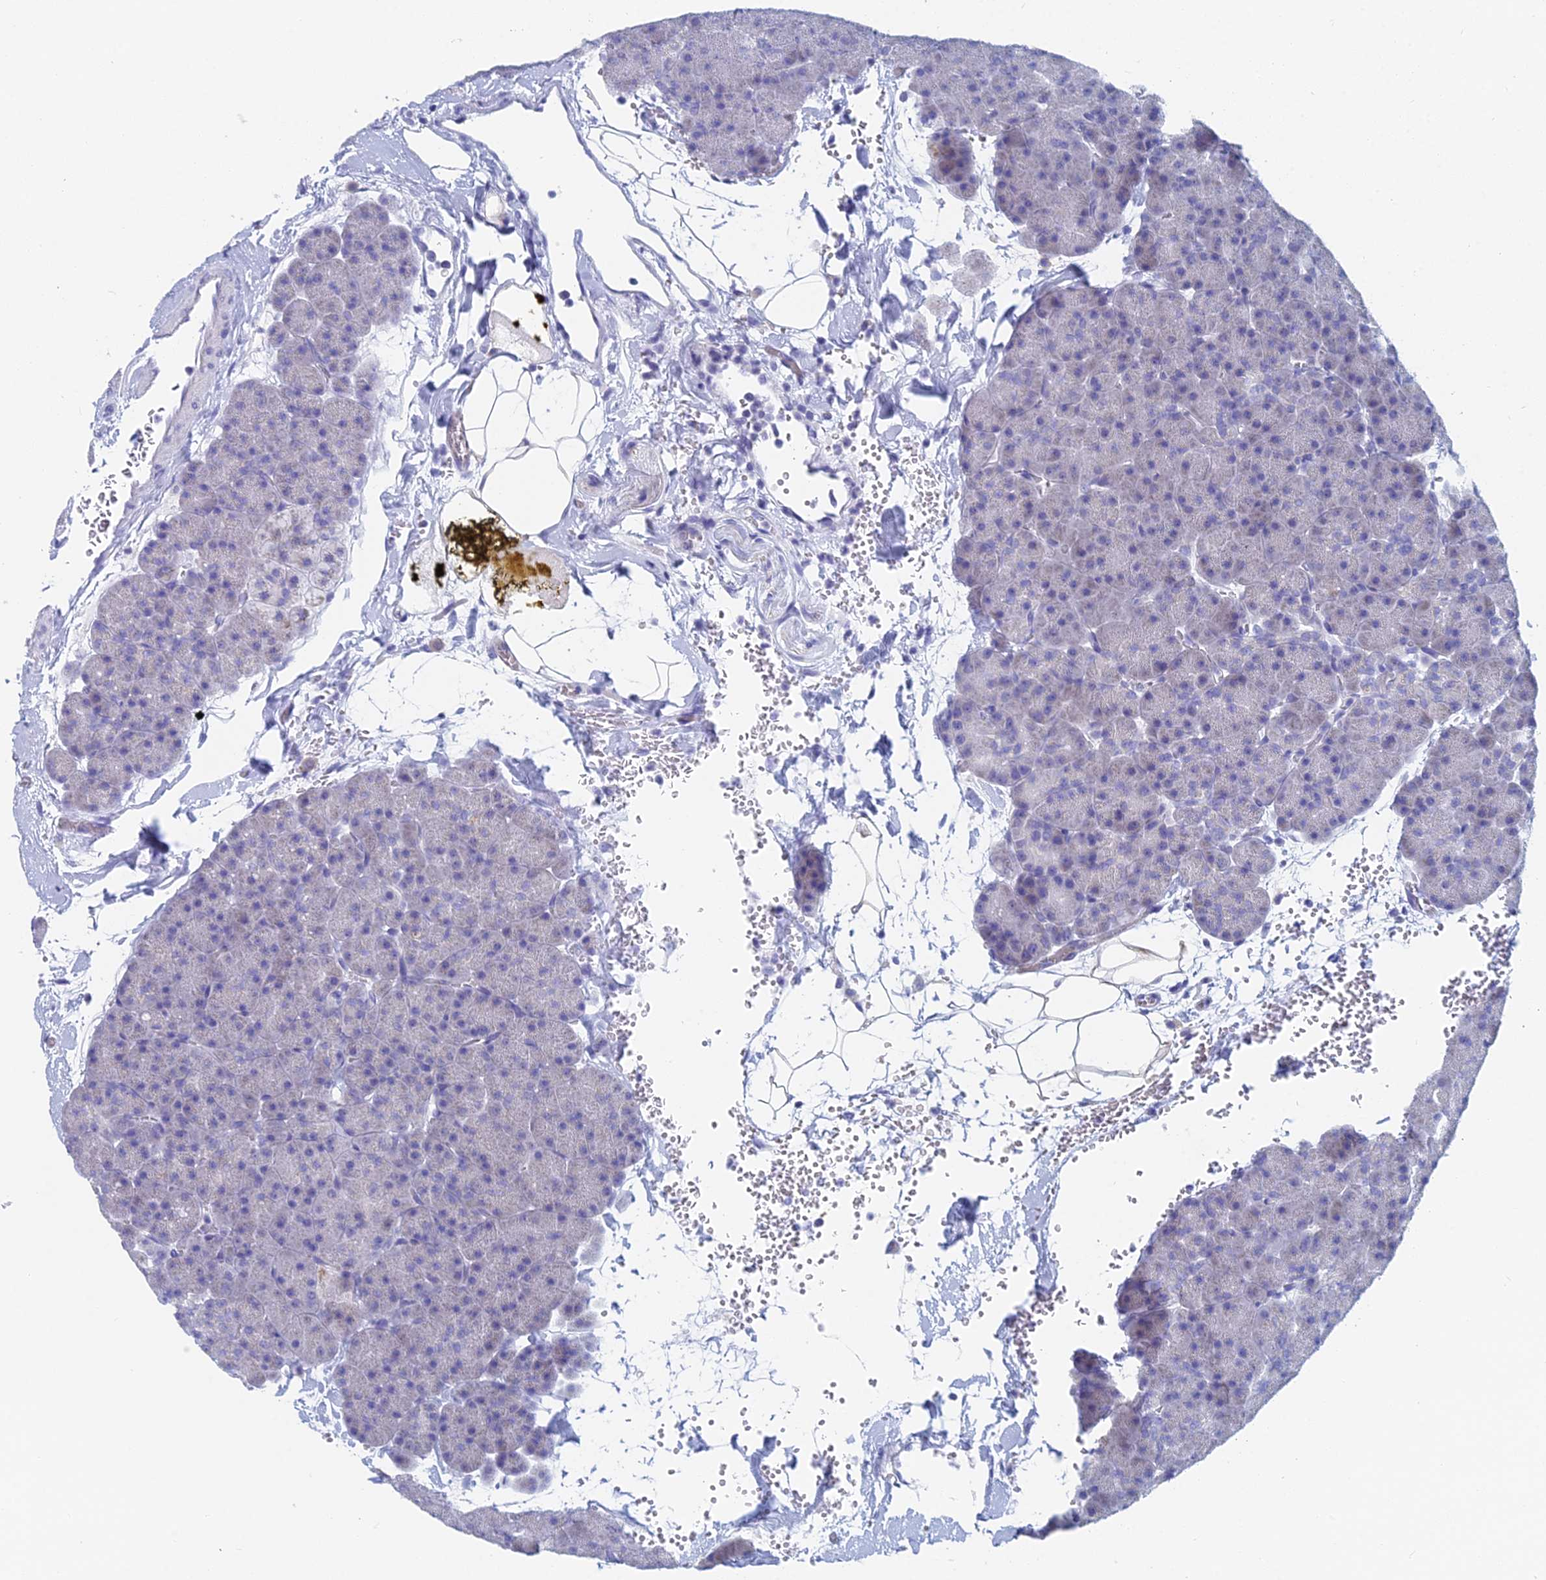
{"staining": {"intensity": "moderate", "quantity": "<25%", "location": "cytoplasmic/membranous"}, "tissue": "pancreas", "cell_type": "Exocrine glandular cells", "image_type": "normal", "snomed": [{"axis": "morphology", "description": "Normal tissue, NOS"}, {"axis": "topography", "description": "Pancreas"}], "caption": "IHC (DAB) staining of normal human pancreas demonstrates moderate cytoplasmic/membranous protein positivity in approximately <25% of exocrine glandular cells. The protein of interest is shown in brown color, while the nuclei are stained blue.", "gene": "ACSM1", "patient": {"sex": "male", "age": 36}}